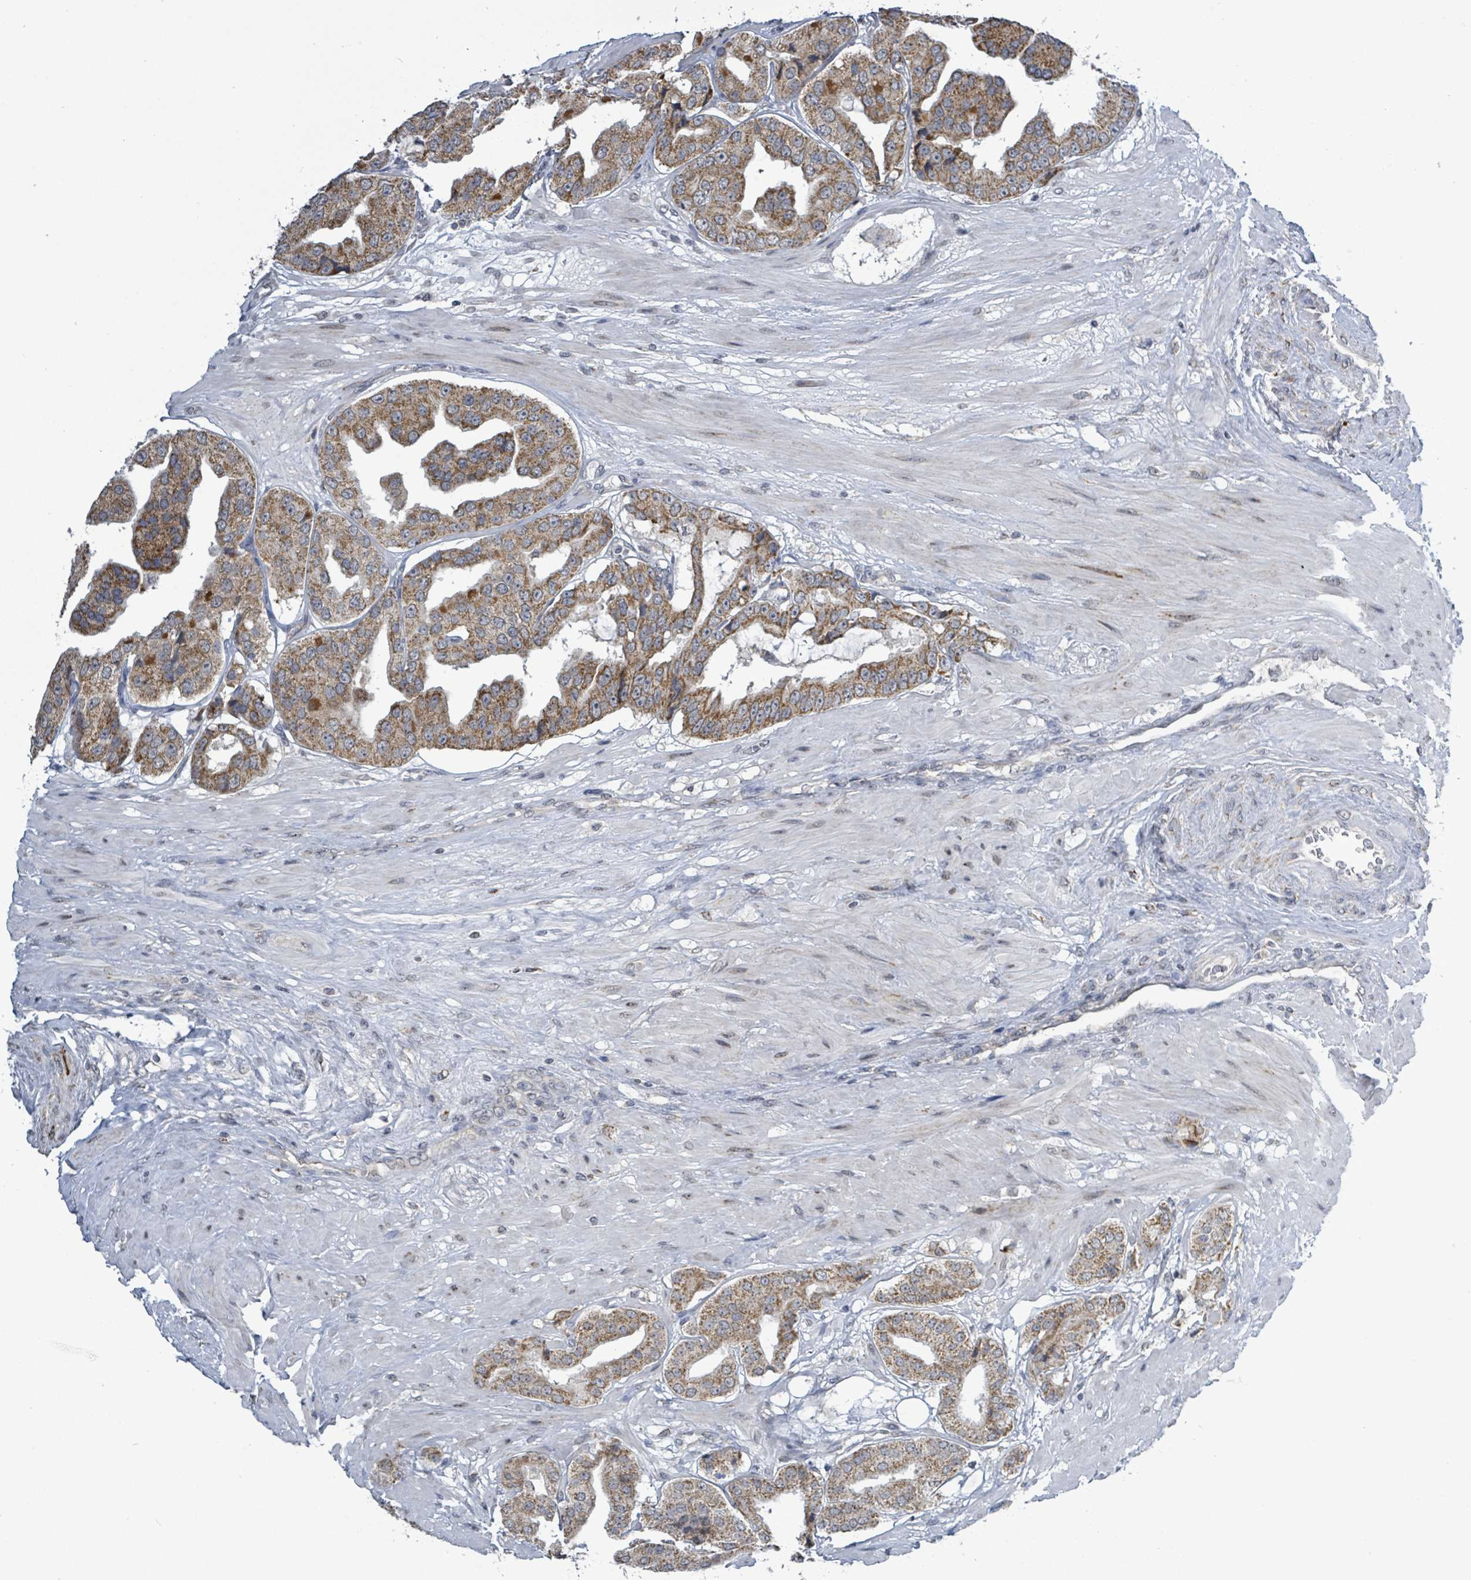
{"staining": {"intensity": "moderate", "quantity": ">75%", "location": "cytoplasmic/membranous"}, "tissue": "prostate cancer", "cell_type": "Tumor cells", "image_type": "cancer", "snomed": [{"axis": "morphology", "description": "Adenocarcinoma, High grade"}, {"axis": "topography", "description": "Prostate"}], "caption": "DAB (3,3'-diaminobenzidine) immunohistochemical staining of human prostate cancer (high-grade adenocarcinoma) displays moderate cytoplasmic/membranous protein expression in about >75% of tumor cells.", "gene": "COQ10B", "patient": {"sex": "male", "age": 63}}